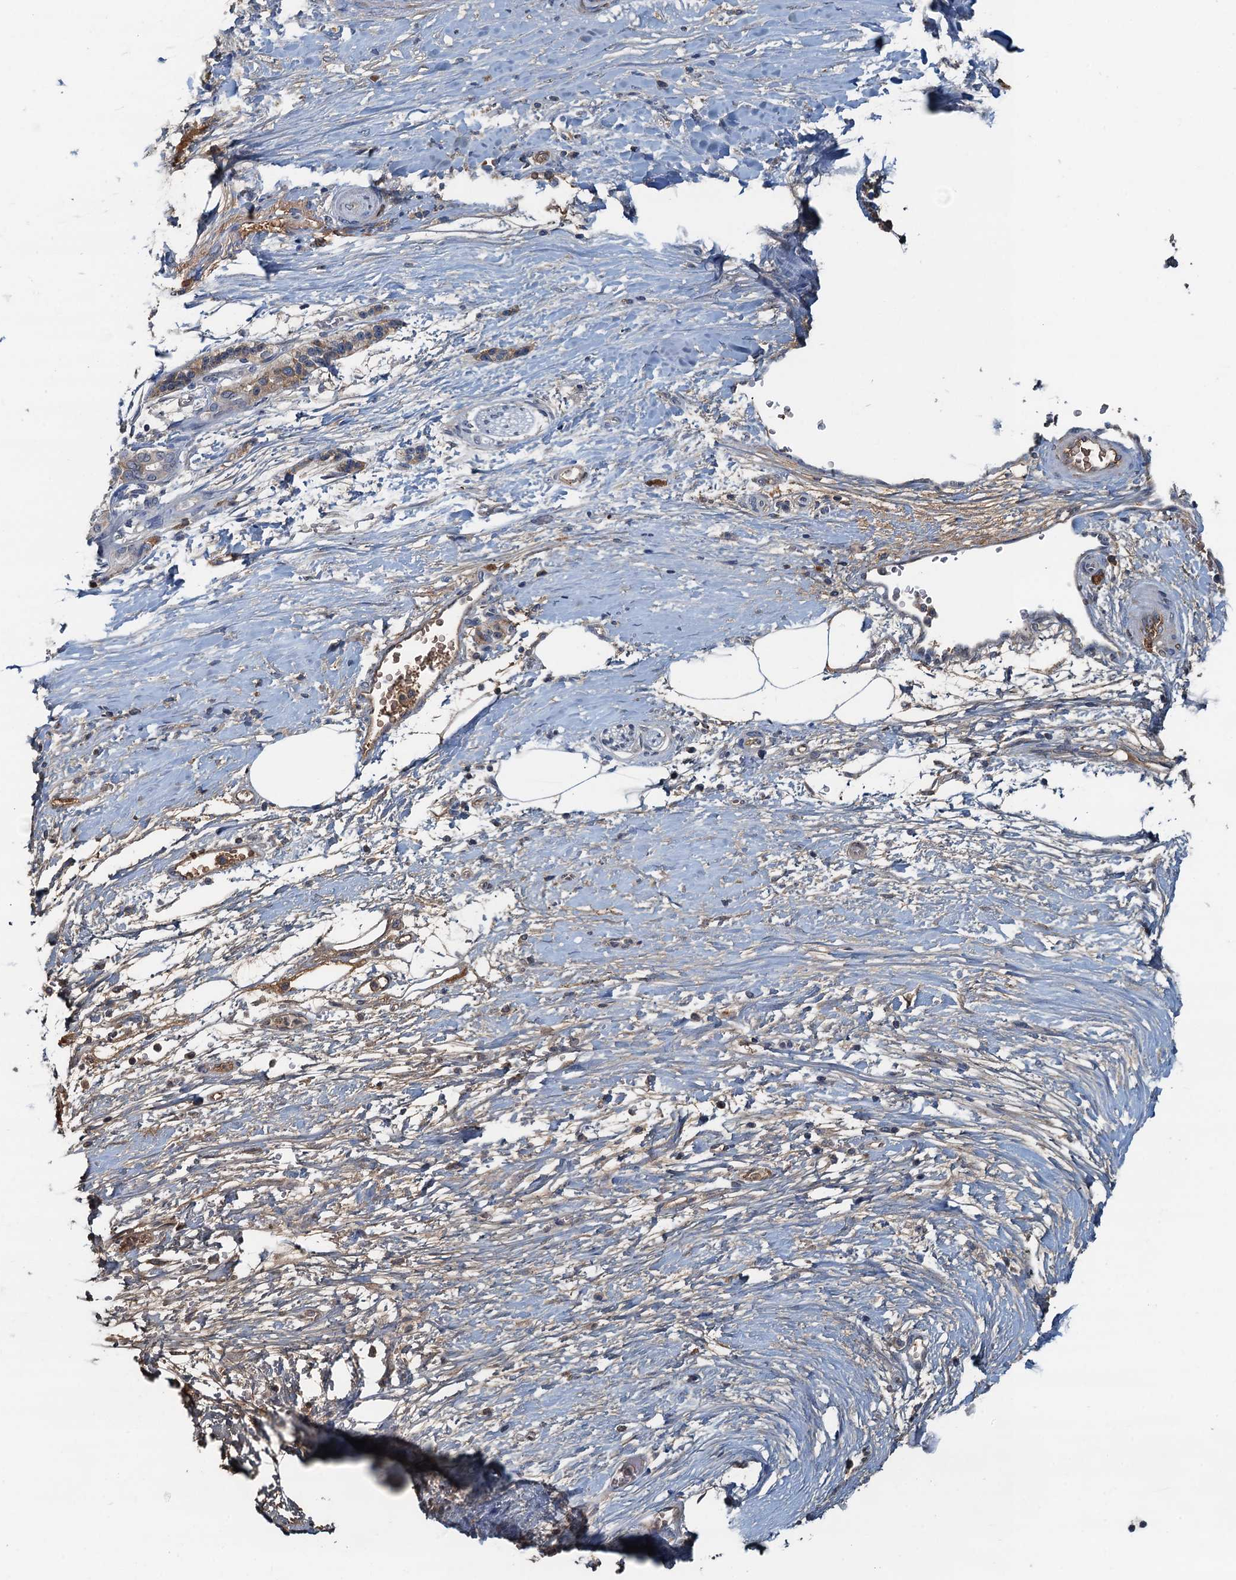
{"staining": {"intensity": "weak", "quantity": "<25%", "location": "cytoplasmic/membranous"}, "tissue": "pancreatic cancer", "cell_type": "Tumor cells", "image_type": "cancer", "snomed": [{"axis": "morphology", "description": "Adenocarcinoma, NOS"}, {"axis": "topography", "description": "Pancreas"}], "caption": "DAB (3,3'-diaminobenzidine) immunohistochemical staining of human adenocarcinoma (pancreatic) exhibits no significant expression in tumor cells. (IHC, brightfield microscopy, high magnification).", "gene": "LSM14B", "patient": {"sex": "male", "age": 50}}